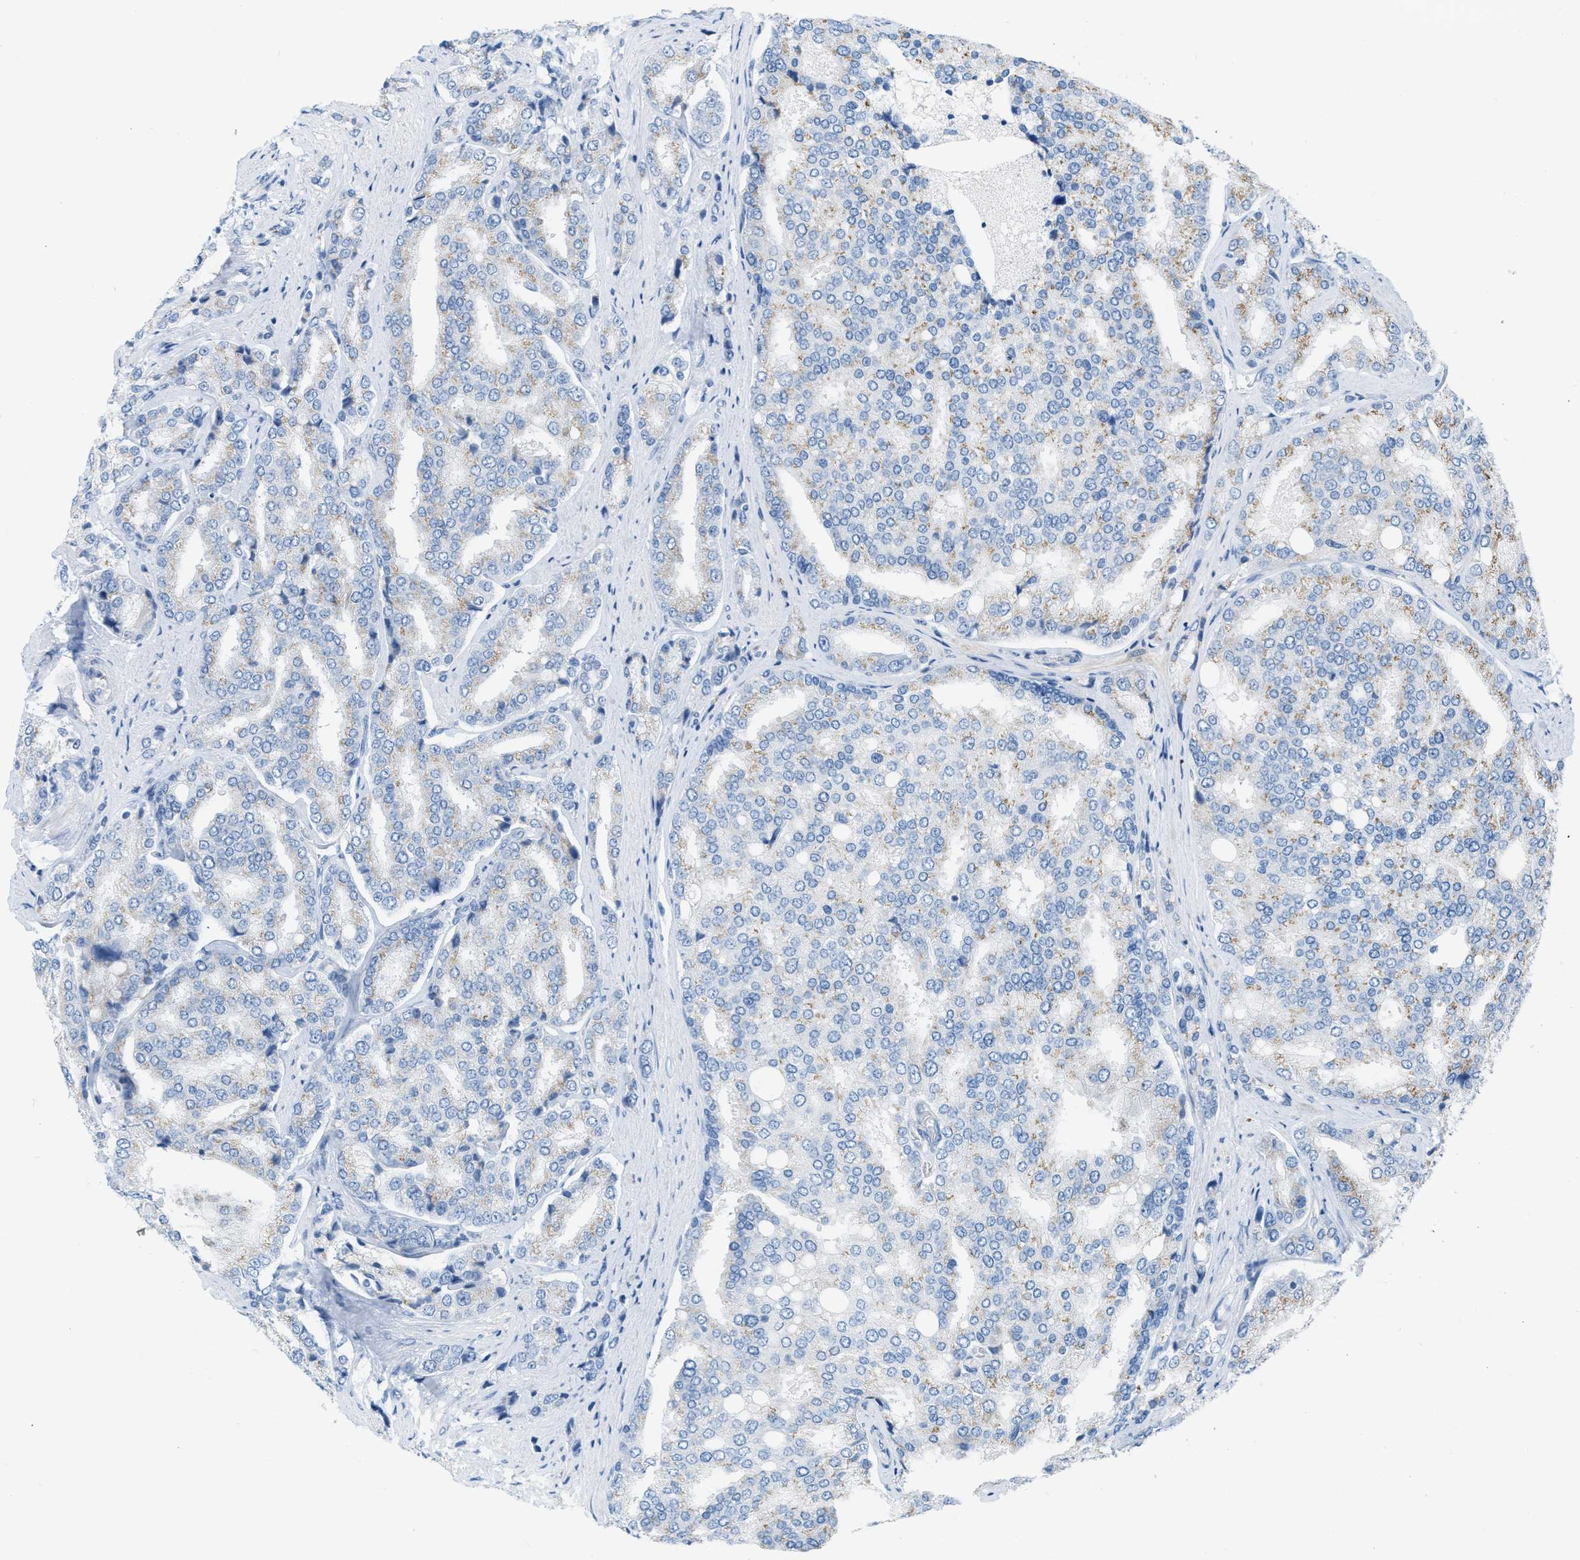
{"staining": {"intensity": "moderate", "quantity": "<25%", "location": "cytoplasmic/membranous"}, "tissue": "prostate cancer", "cell_type": "Tumor cells", "image_type": "cancer", "snomed": [{"axis": "morphology", "description": "Adenocarcinoma, High grade"}, {"axis": "topography", "description": "Prostate"}], "caption": "The photomicrograph reveals staining of prostate cancer (high-grade adenocarcinoma), revealing moderate cytoplasmic/membranous protein expression (brown color) within tumor cells.", "gene": "ASGR1", "patient": {"sex": "male", "age": 50}}